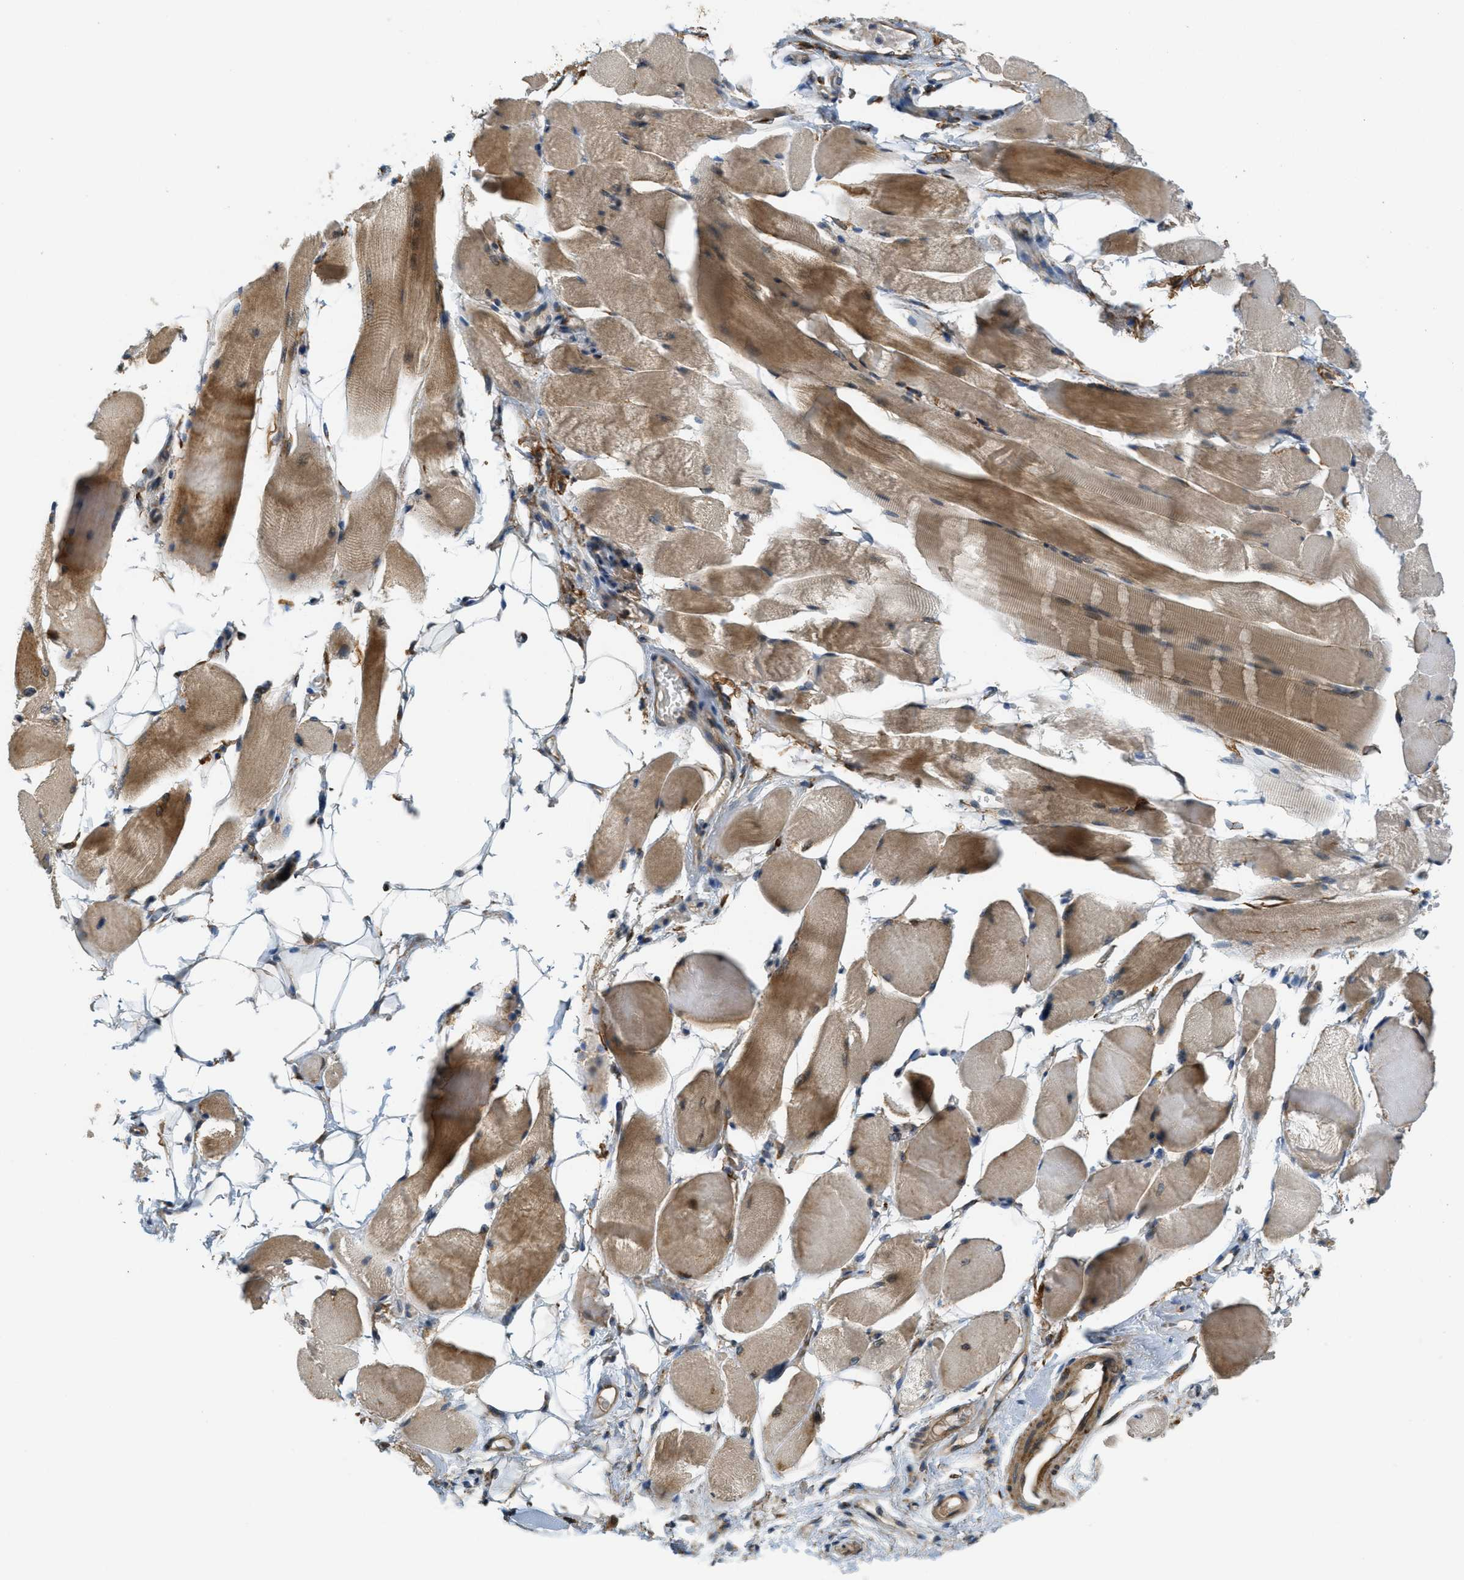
{"staining": {"intensity": "strong", "quantity": "25%-75%", "location": "cytoplasmic/membranous"}, "tissue": "skeletal muscle", "cell_type": "Myocytes", "image_type": "normal", "snomed": [{"axis": "morphology", "description": "Normal tissue, NOS"}, {"axis": "topography", "description": "Skeletal muscle"}, {"axis": "topography", "description": "Peripheral nerve tissue"}], "caption": "Immunohistochemistry (IHC) staining of unremarkable skeletal muscle, which shows high levels of strong cytoplasmic/membranous positivity in about 25%-75% of myocytes indicating strong cytoplasmic/membranous protein expression. The staining was performed using DAB (3,3'-diaminobenzidine) (brown) for protein detection and nuclei were counterstained in hematoxylin (blue).", "gene": "PCDH18", "patient": {"sex": "female", "age": 84}}